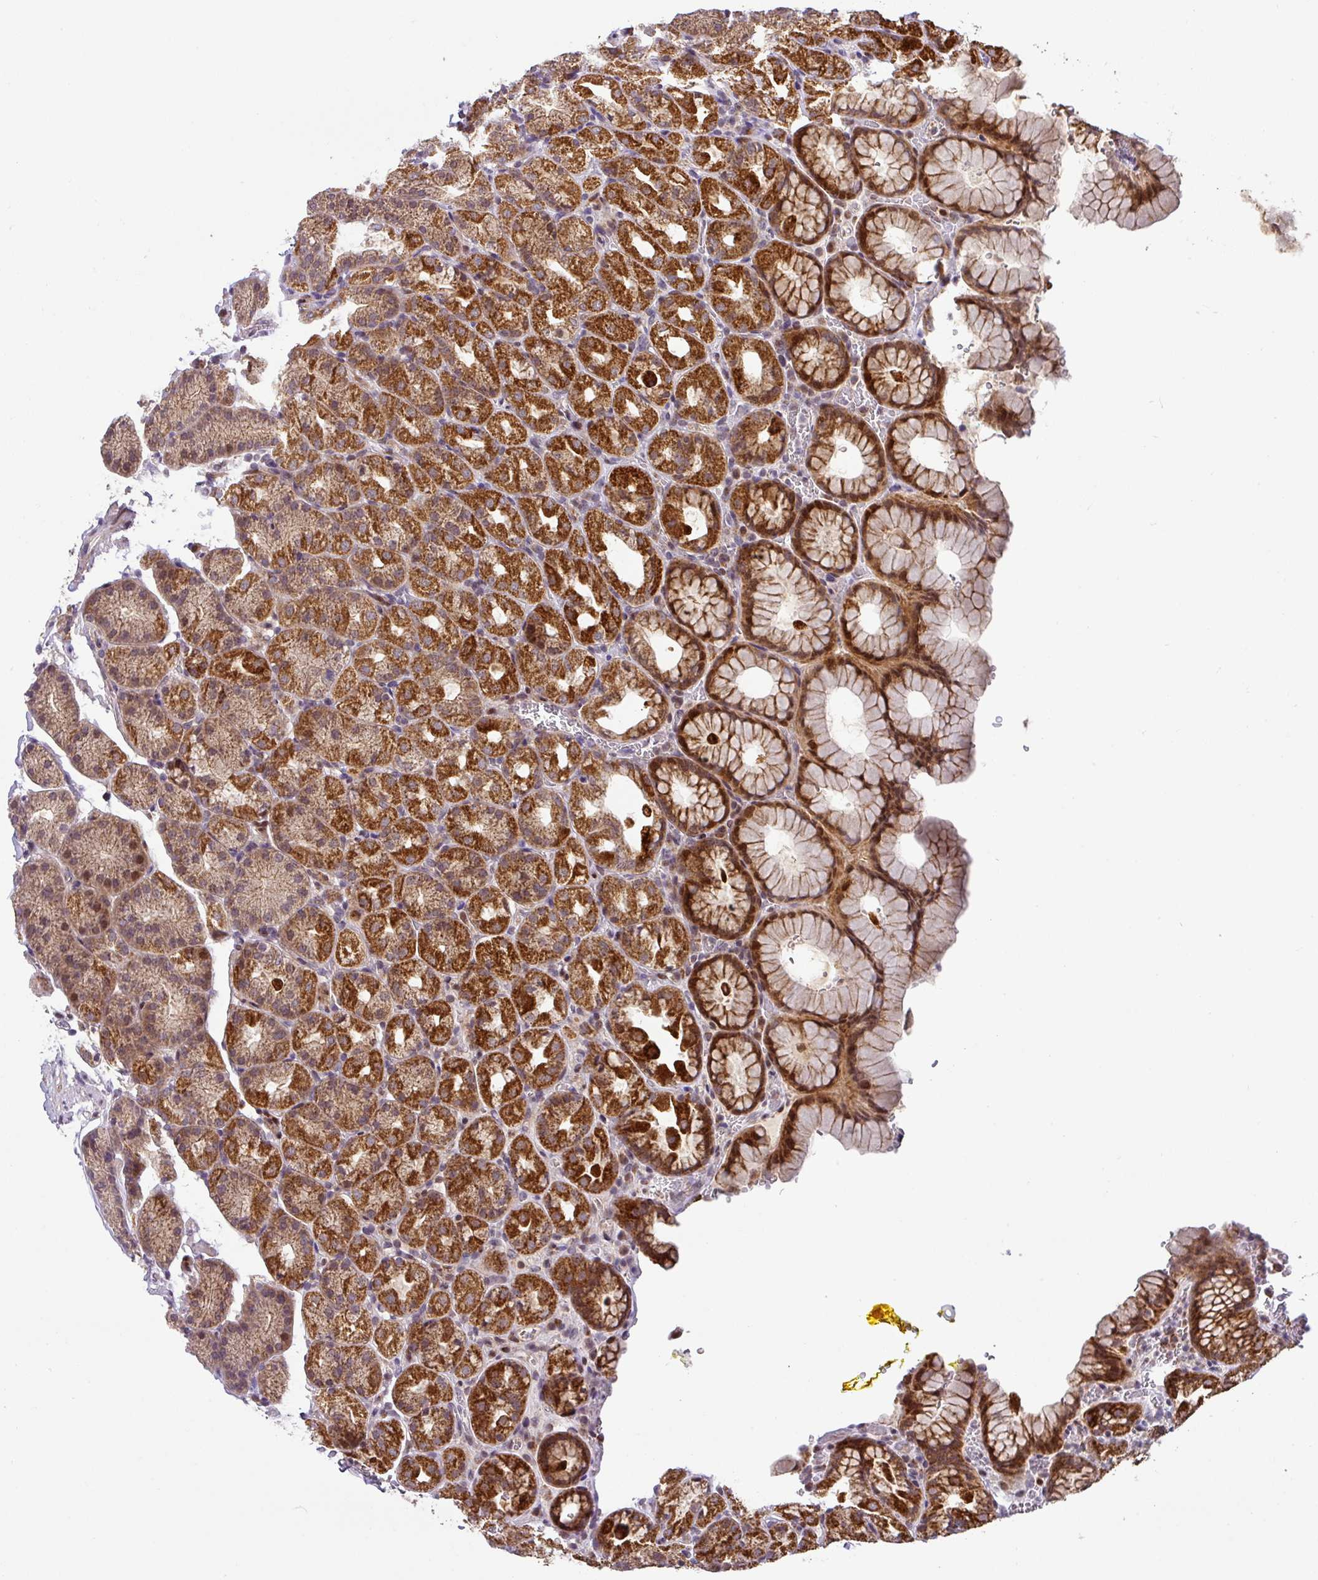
{"staining": {"intensity": "strong", "quantity": "25%-75%", "location": "cytoplasmic/membranous,nuclear"}, "tissue": "stomach", "cell_type": "Glandular cells", "image_type": "normal", "snomed": [{"axis": "morphology", "description": "Normal tissue, NOS"}, {"axis": "topography", "description": "Stomach, upper"}], "caption": "Protein staining of unremarkable stomach displays strong cytoplasmic/membranous,nuclear expression in approximately 25%-75% of glandular cells.", "gene": "ENSG00000269547", "patient": {"sex": "female", "age": 81}}